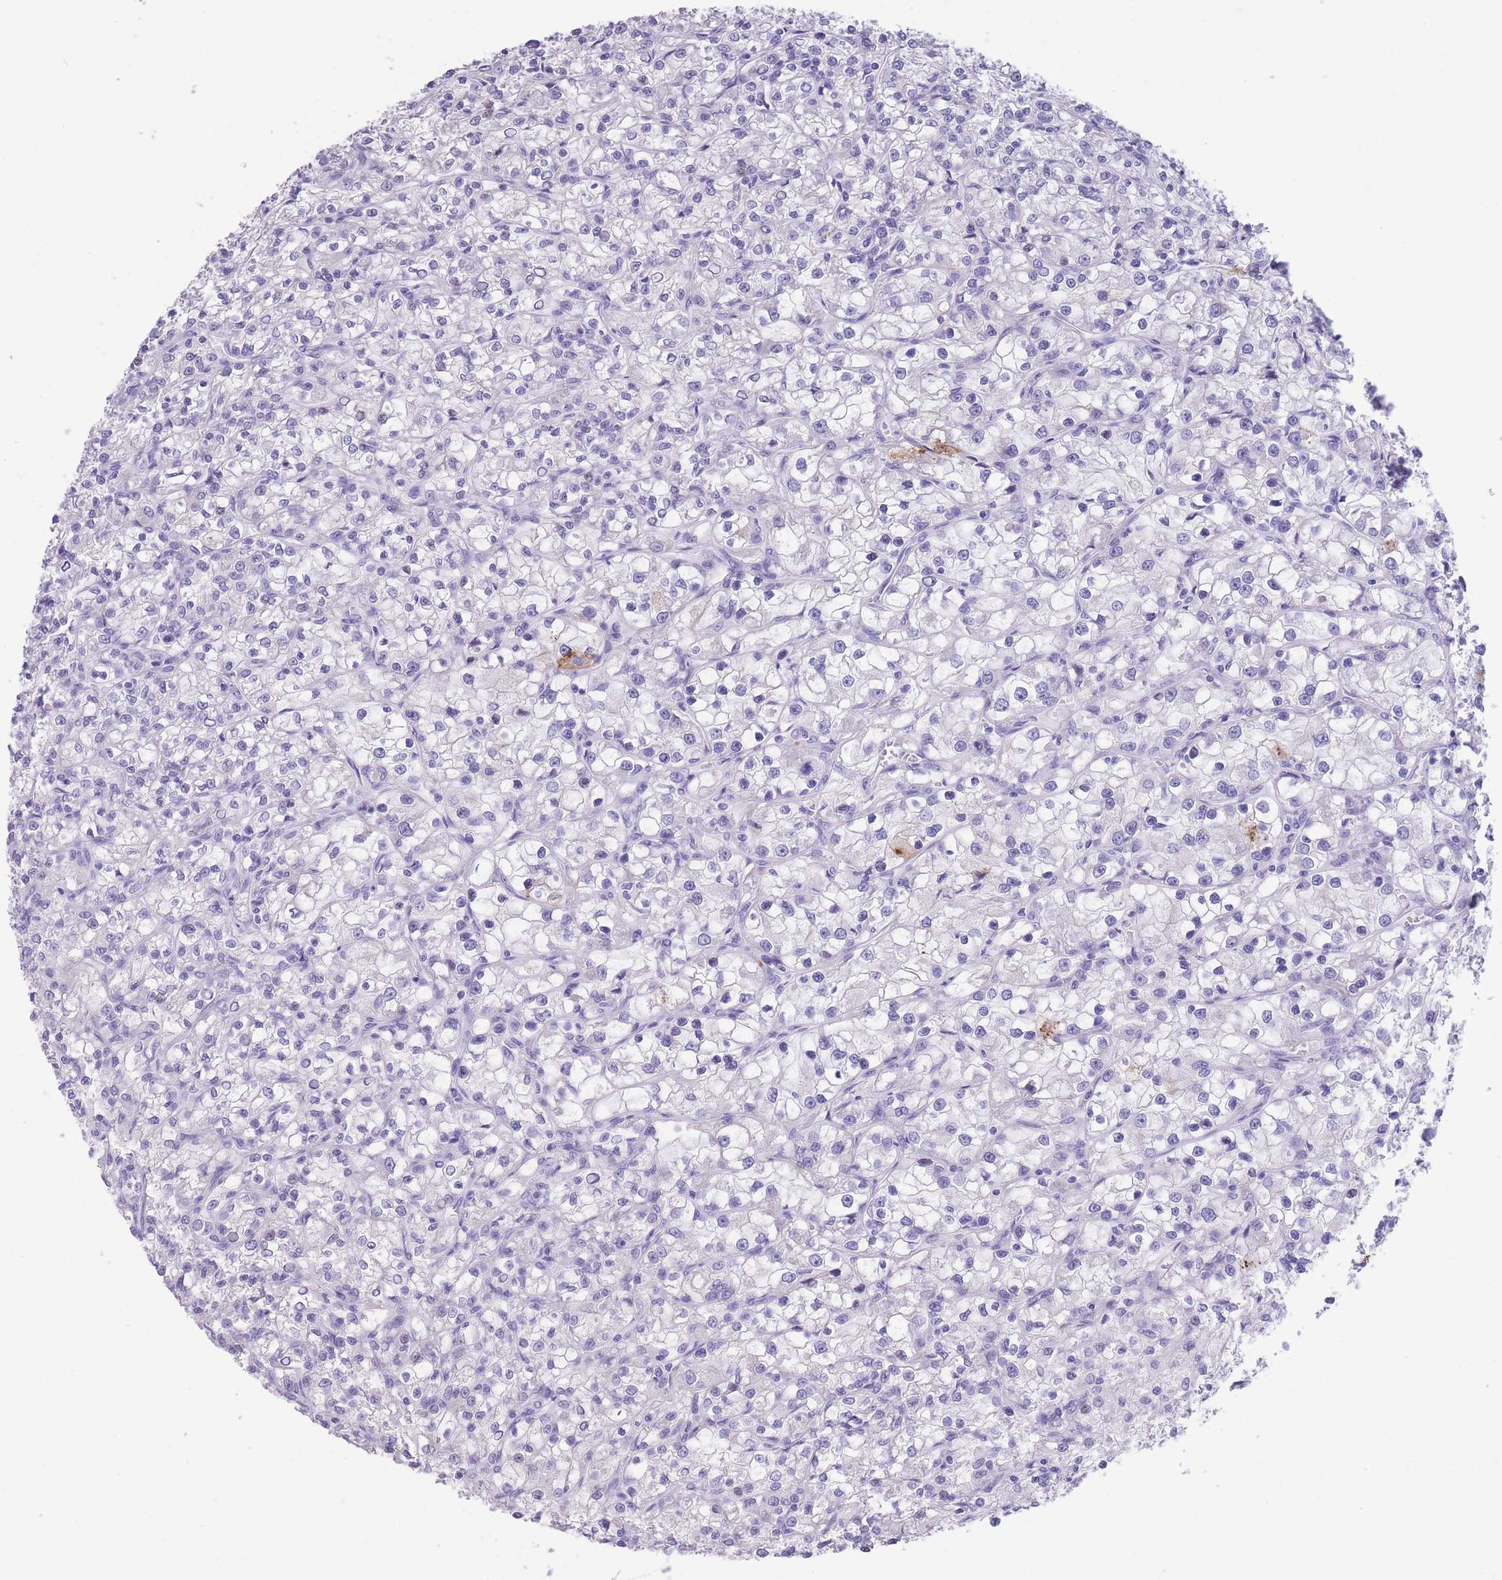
{"staining": {"intensity": "negative", "quantity": "none", "location": "none"}, "tissue": "renal cancer", "cell_type": "Tumor cells", "image_type": "cancer", "snomed": [{"axis": "morphology", "description": "Adenocarcinoma, NOS"}, {"axis": "topography", "description": "Kidney"}], "caption": "An immunohistochemistry (IHC) micrograph of adenocarcinoma (renal) is shown. There is no staining in tumor cells of adenocarcinoma (renal).", "gene": "RAI2", "patient": {"sex": "female", "age": 59}}